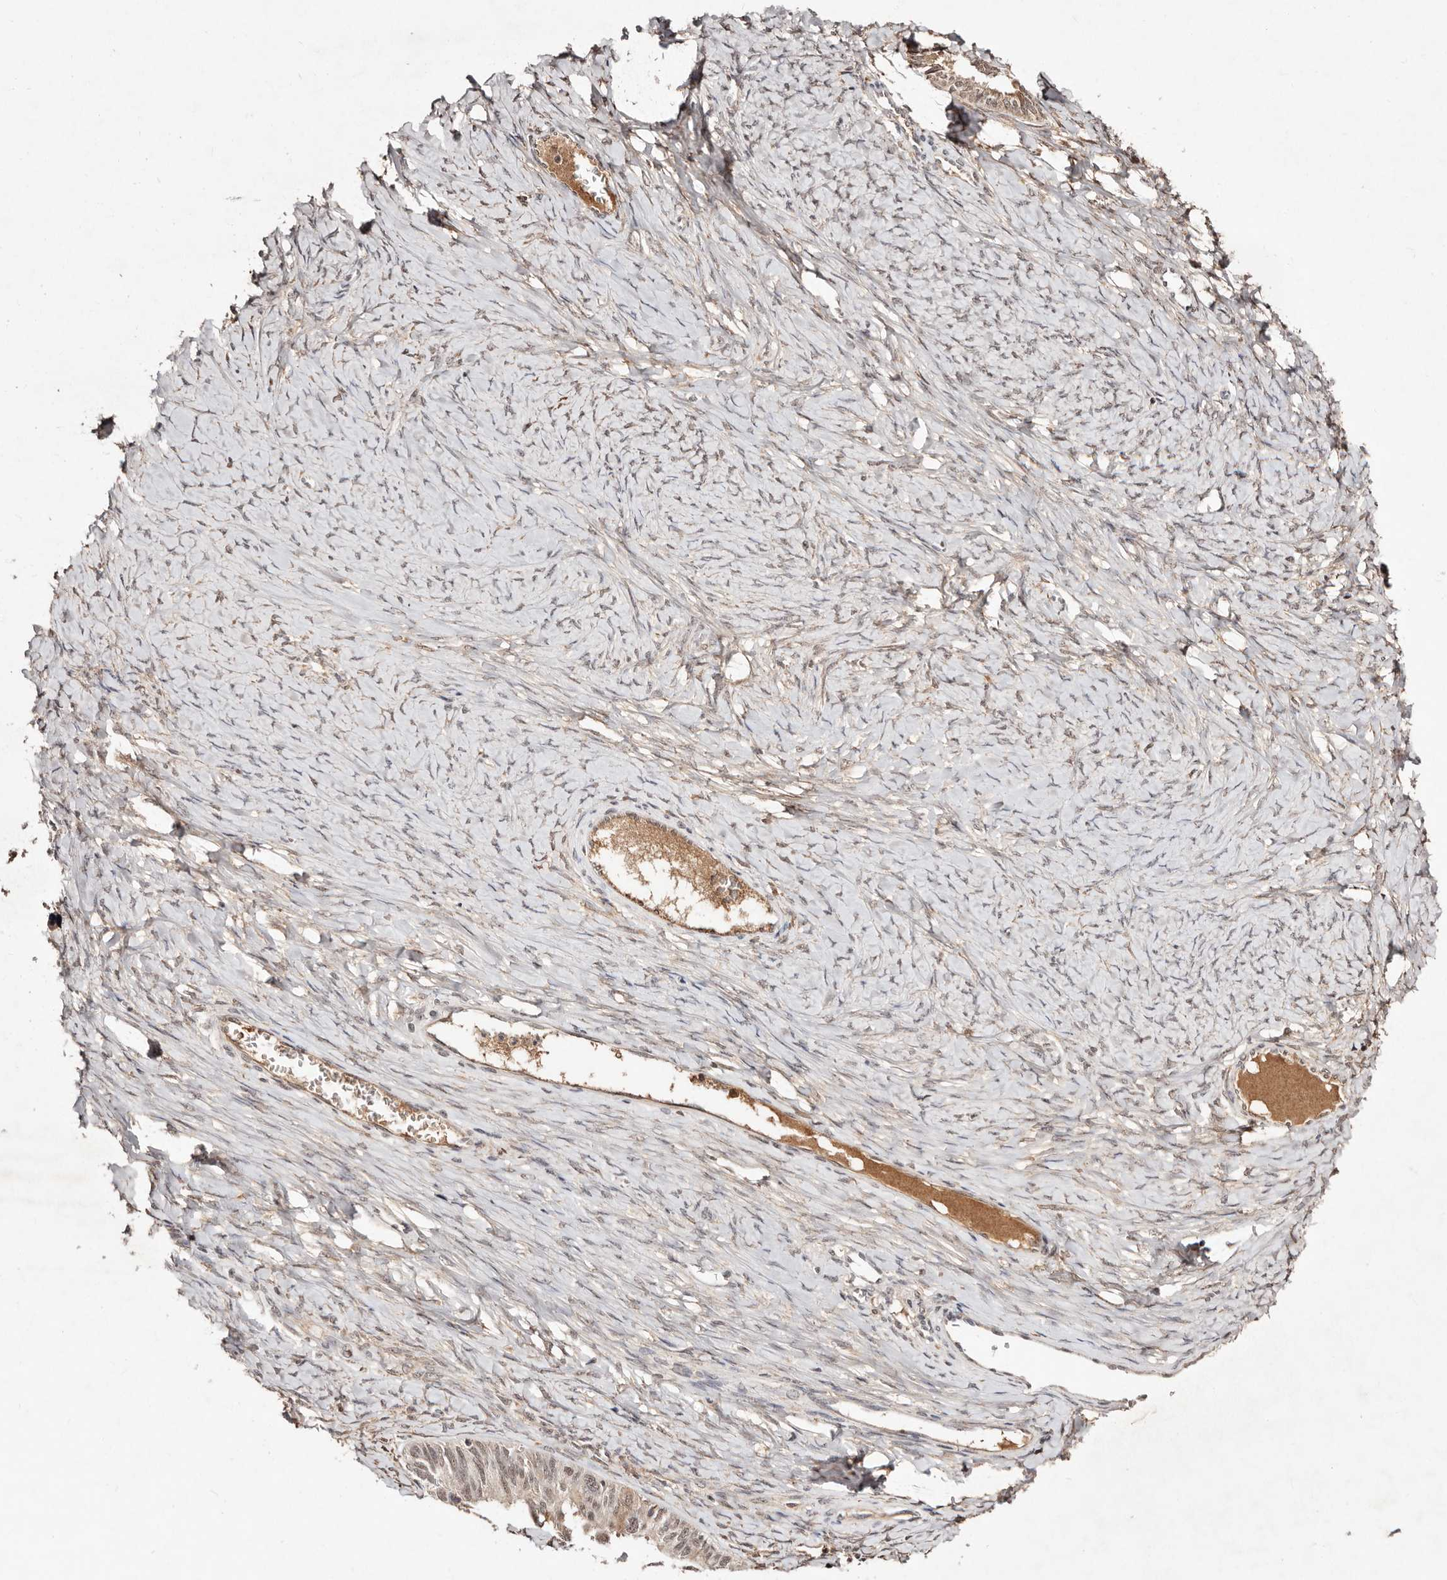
{"staining": {"intensity": "weak", "quantity": ">75%", "location": "nuclear"}, "tissue": "ovarian cancer", "cell_type": "Tumor cells", "image_type": "cancer", "snomed": [{"axis": "morphology", "description": "Cystadenocarcinoma, serous, NOS"}, {"axis": "topography", "description": "Ovary"}], "caption": "A low amount of weak nuclear staining is present in about >75% of tumor cells in serous cystadenocarcinoma (ovarian) tissue. (IHC, brightfield microscopy, high magnification).", "gene": "BICRAL", "patient": {"sex": "female", "age": 79}}